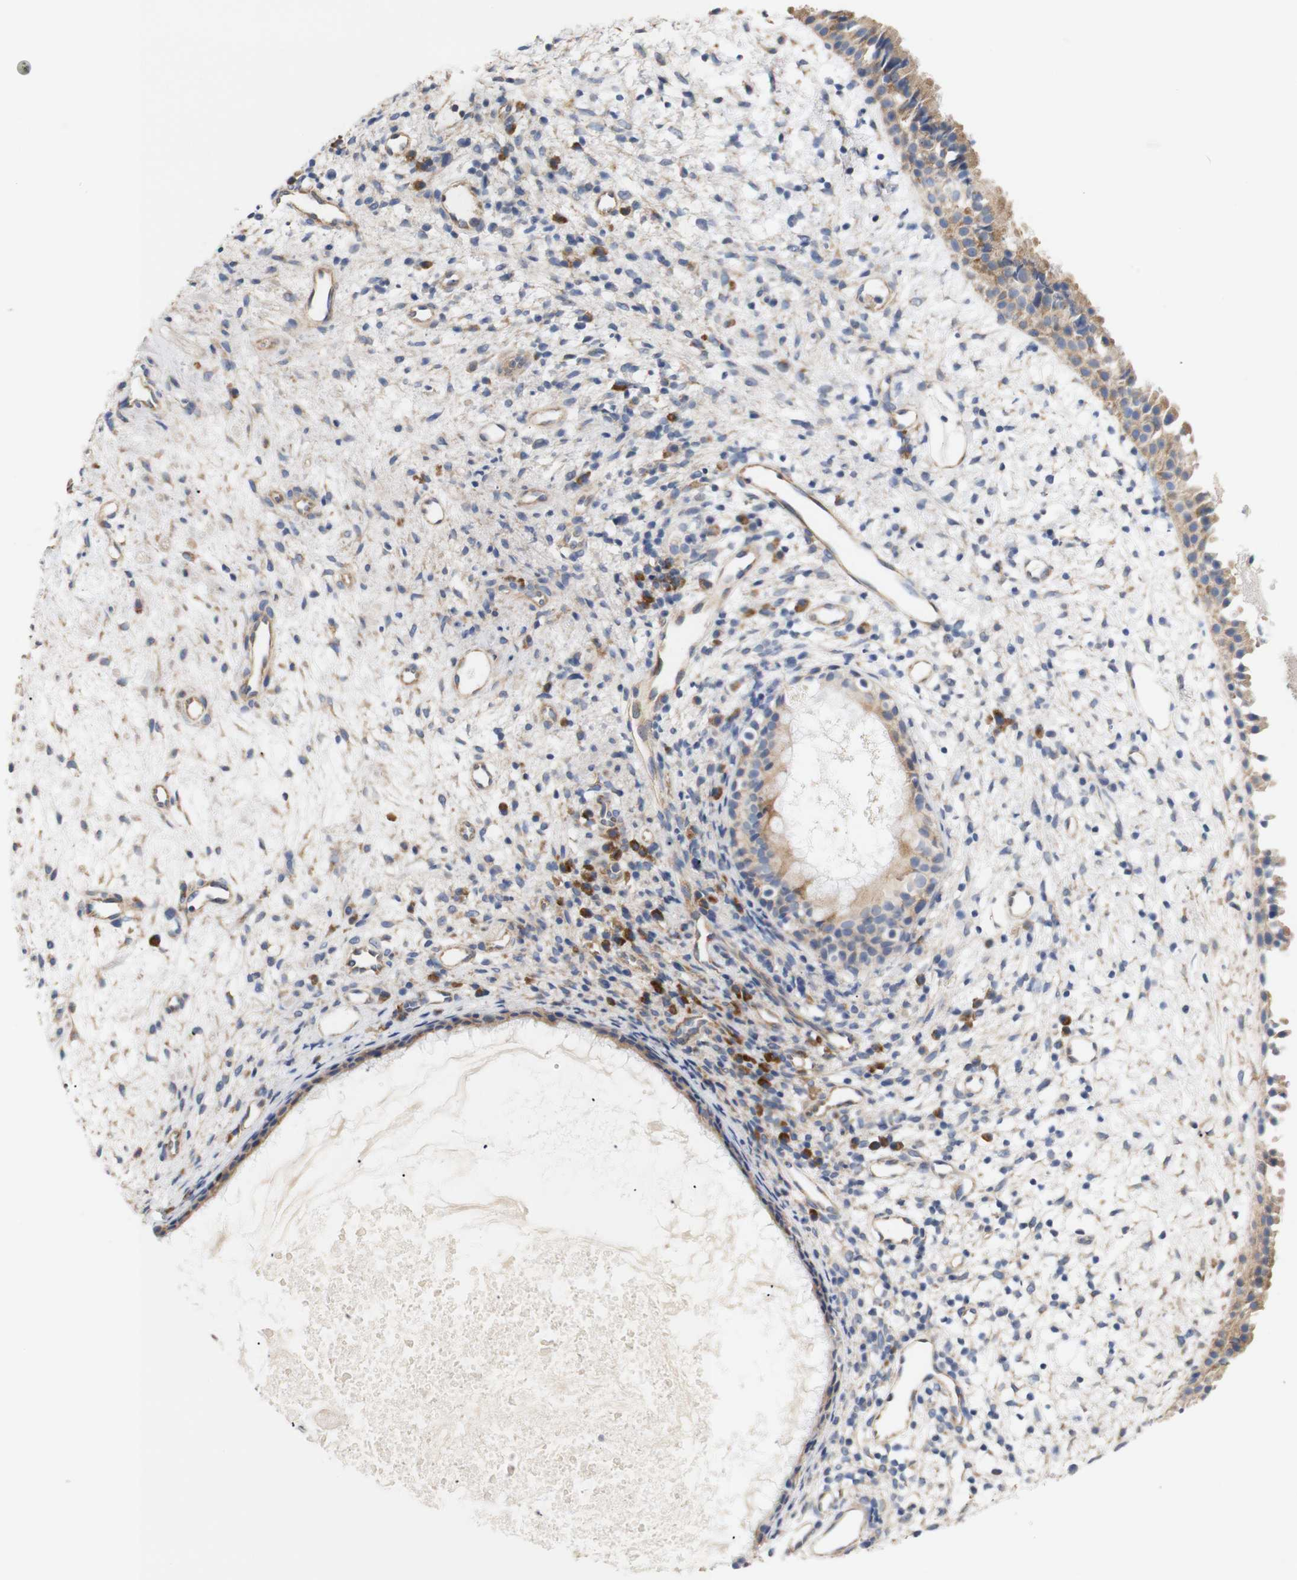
{"staining": {"intensity": "moderate", "quantity": ">75%", "location": "cytoplasmic/membranous"}, "tissue": "nasopharynx", "cell_type": "Respiratory epithelial cells", "image_type": "normal", "snomed": [{"axis": "morphology", "description": "Normal tissue, NOS"}, {"axis": "topography", "description": "Nasopharynx"}], "caption": "Immunohistochemistry staining of unremarkable nasopharynx, which demonstrates medium levels of moderate cytoplasmic/membranous positivity in about >75% of respiratory epithelial cells indicating moderate cytoplasmic/membranous protein positivity. The staining was performed using DAB (brown) for protein detection and nuclei were counterstained in hematoxylin (blue).", "gene": "TRIM5", "patient": {"sex": "male", "age": 22}}